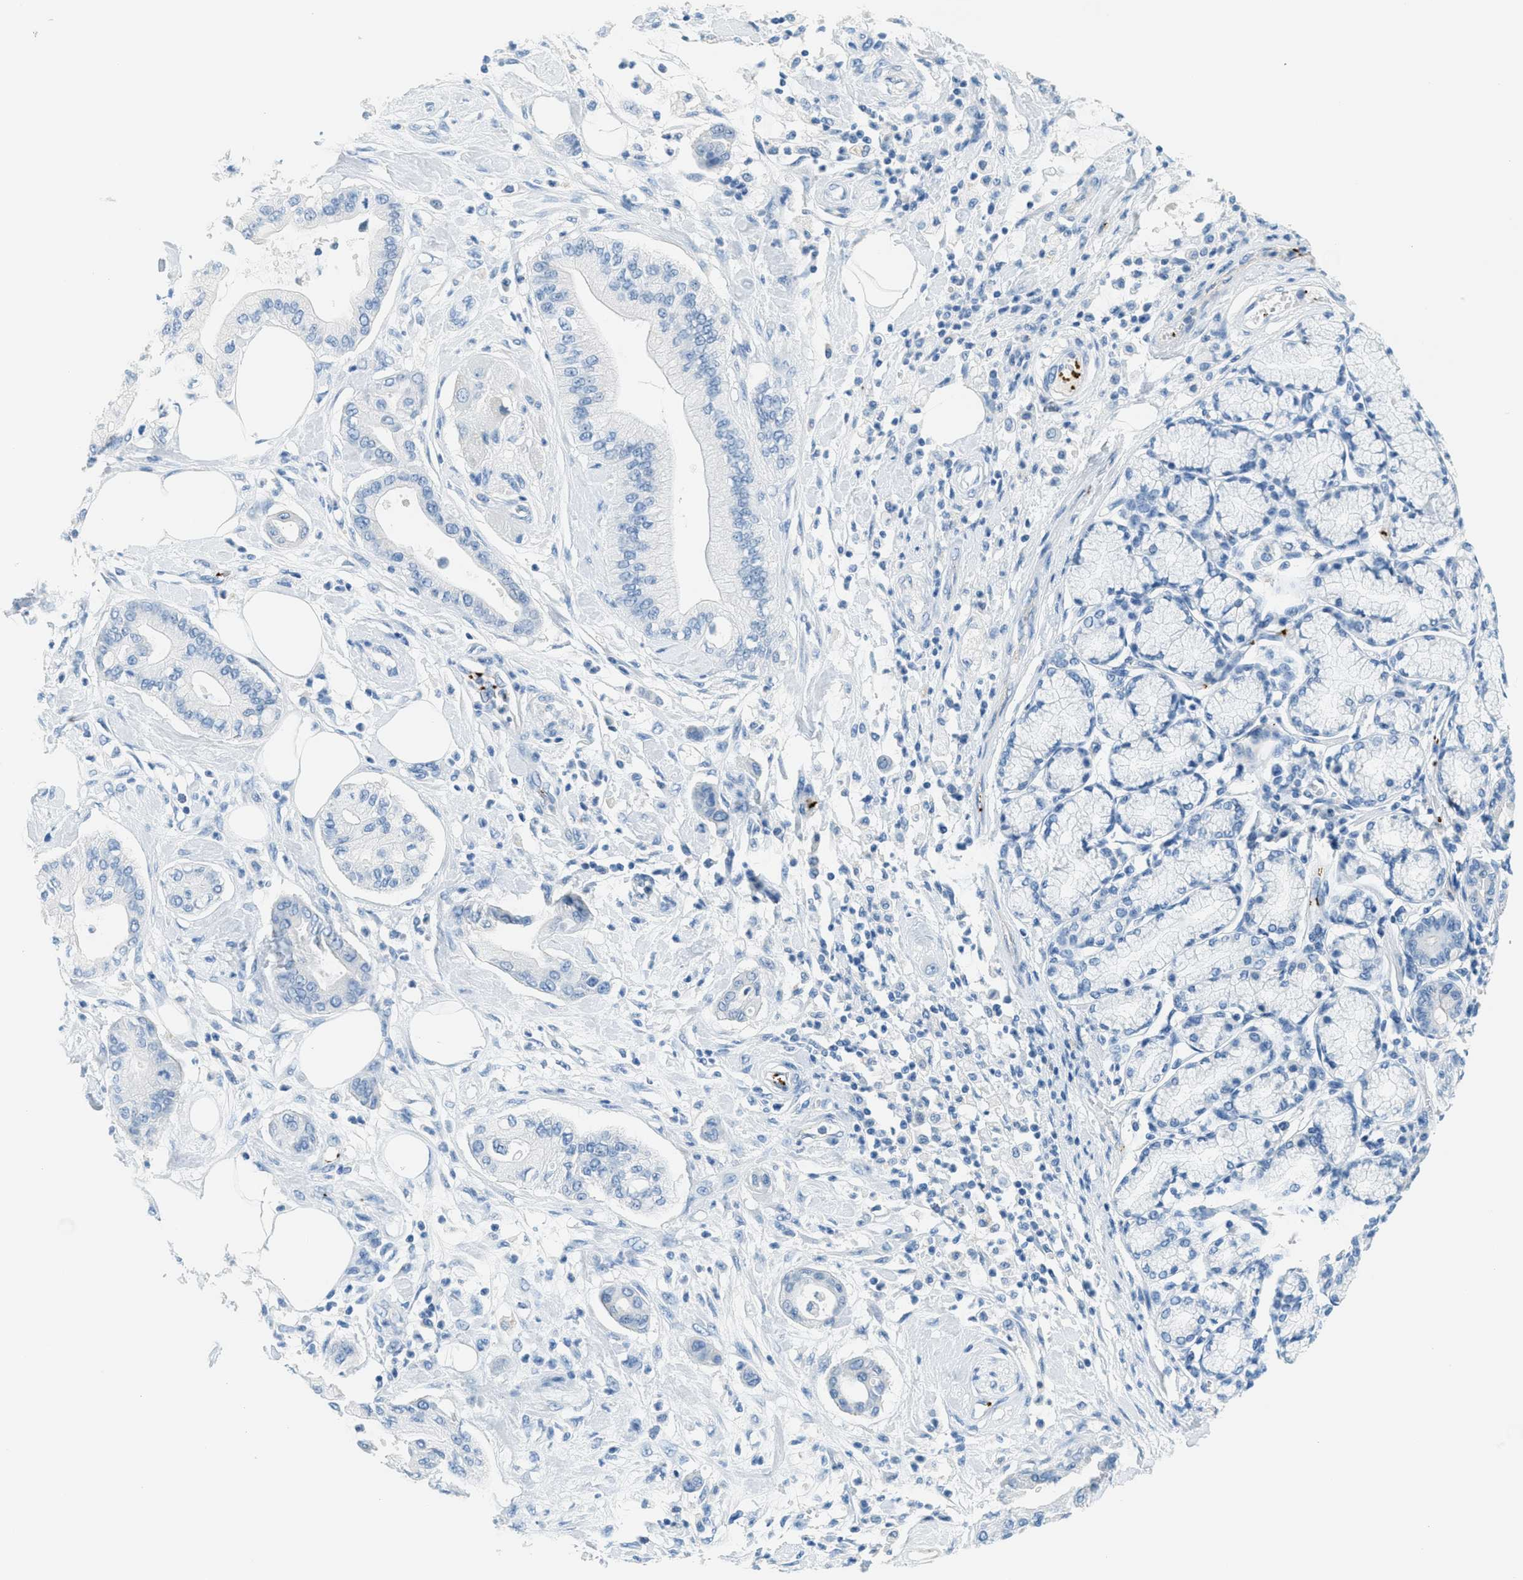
{"staining": {"intensity": "negative", "quantity": "none", "location": "none"}, "tissue": "pancreatic cancer", "cell_type": "Tumor cells", "image_type": "cancer", "snomed": [{"axis": "morphology", "description": "Adenocarcinoma, NOS"}, {"axis": "morphology", "description": "Adenocarcinoma, metastatic, NOS"}, {"axis": "topography", "description": "Lymph node"}, {"axis": "topography", "description": "Pancreas"}, {"axis": "topography", "description": "Duodenum"}], "caption": "Pancreatic cancer stained for a protein using IHC reveals no positivity tumor cells.", "gene": "PPBP", "patient": {"sex": "female", "age": 64}}